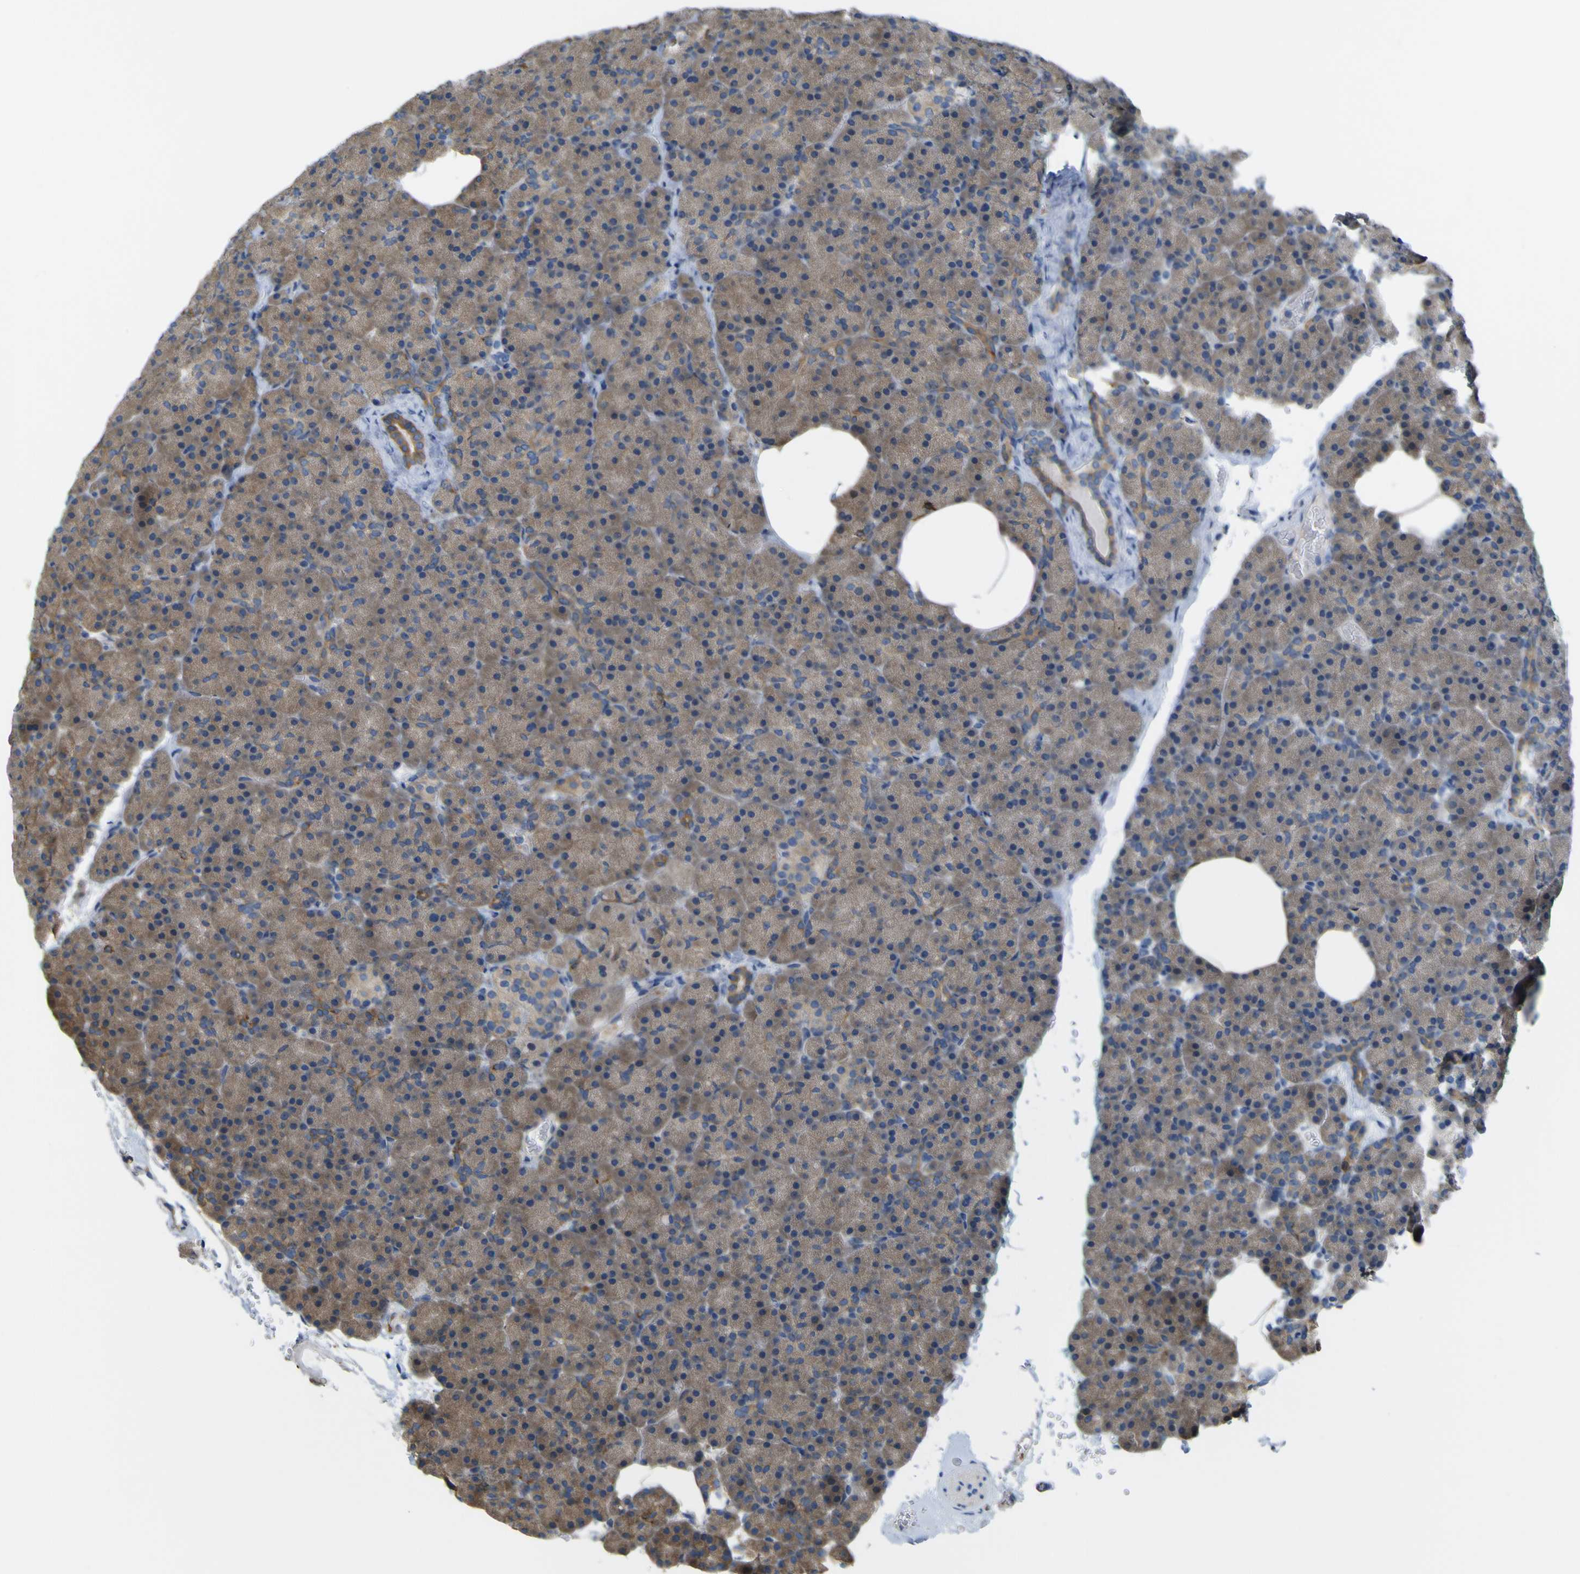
{"staining": {"intensity": "moderate", "quantity": ">75%", "location": "cytoplasmic/membranous"}, "tissue": "pancreas", "cell_type": "Exocrine glandular cells", "image_type": "normal", "snomed": [{"axis": "morphology", "description": "Normal tissue, NOS"}, {"axis": "topography", "description": "Pancreas"}], "caption": "Immunohistochemical staining of normal pancreas reveals moderate cytoplasmic/membranous protein staining in about >75% of exocrine glandular cells.", "gene": "MYEOV", "patient": {"sex": "female", "age": 35}}